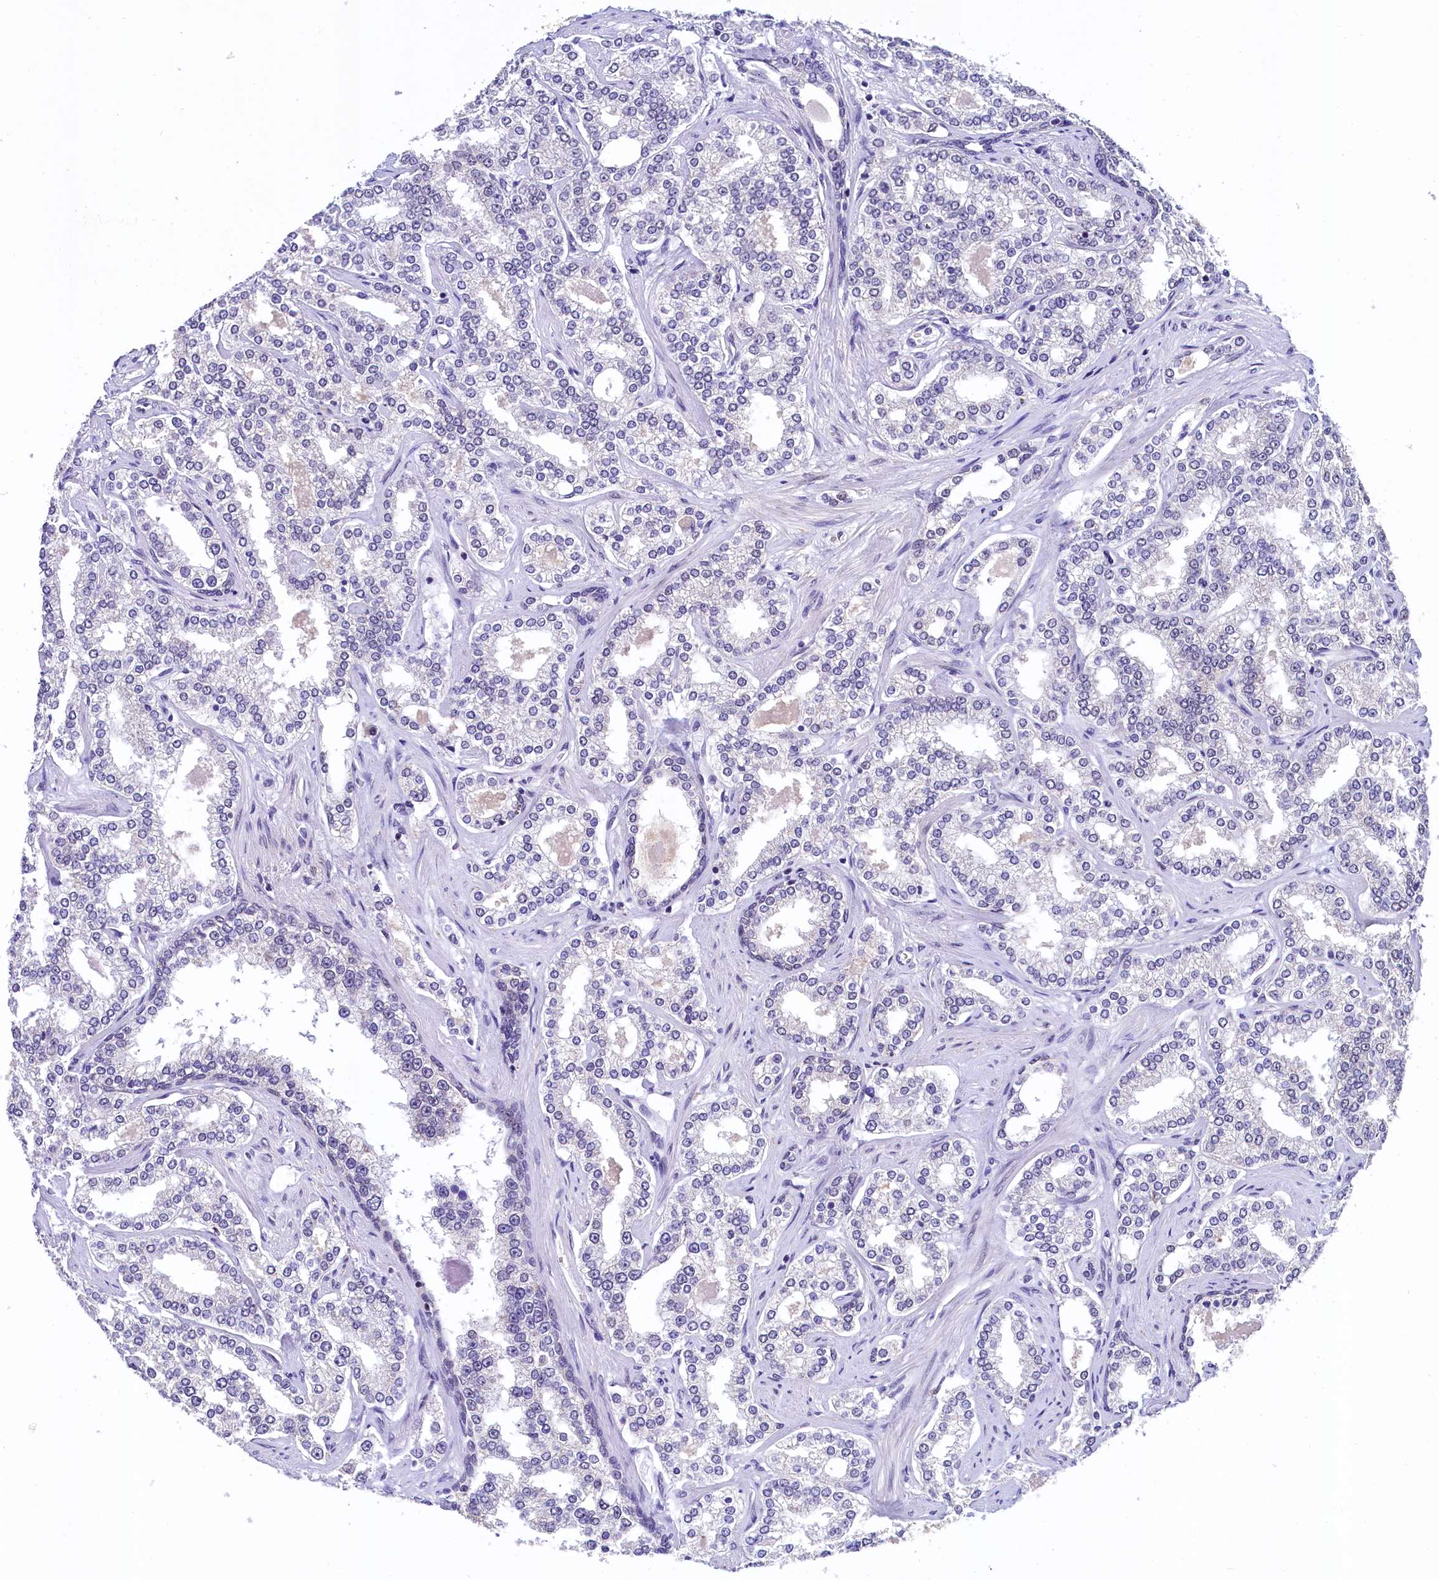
{"staining": {"intensity": "negative", "quantity": "none", "location": "none"}, "tissue": "prostate cancer", "cell_type": "Tumor cells", "image_type": "cancer", "snomed": [{"axis": "morphology", "description": "Normal tissue, NOS"}, {"axis": "morphology", "description": "Adenocarcinoma, High grade"}, {"axis": "topography", "description": "Prostate"}], "caption": "Tumor cells show no significant positivity in prostate cancer.", "gene": "HECTD4", "patient": {"sex": "male", "age": 83}}